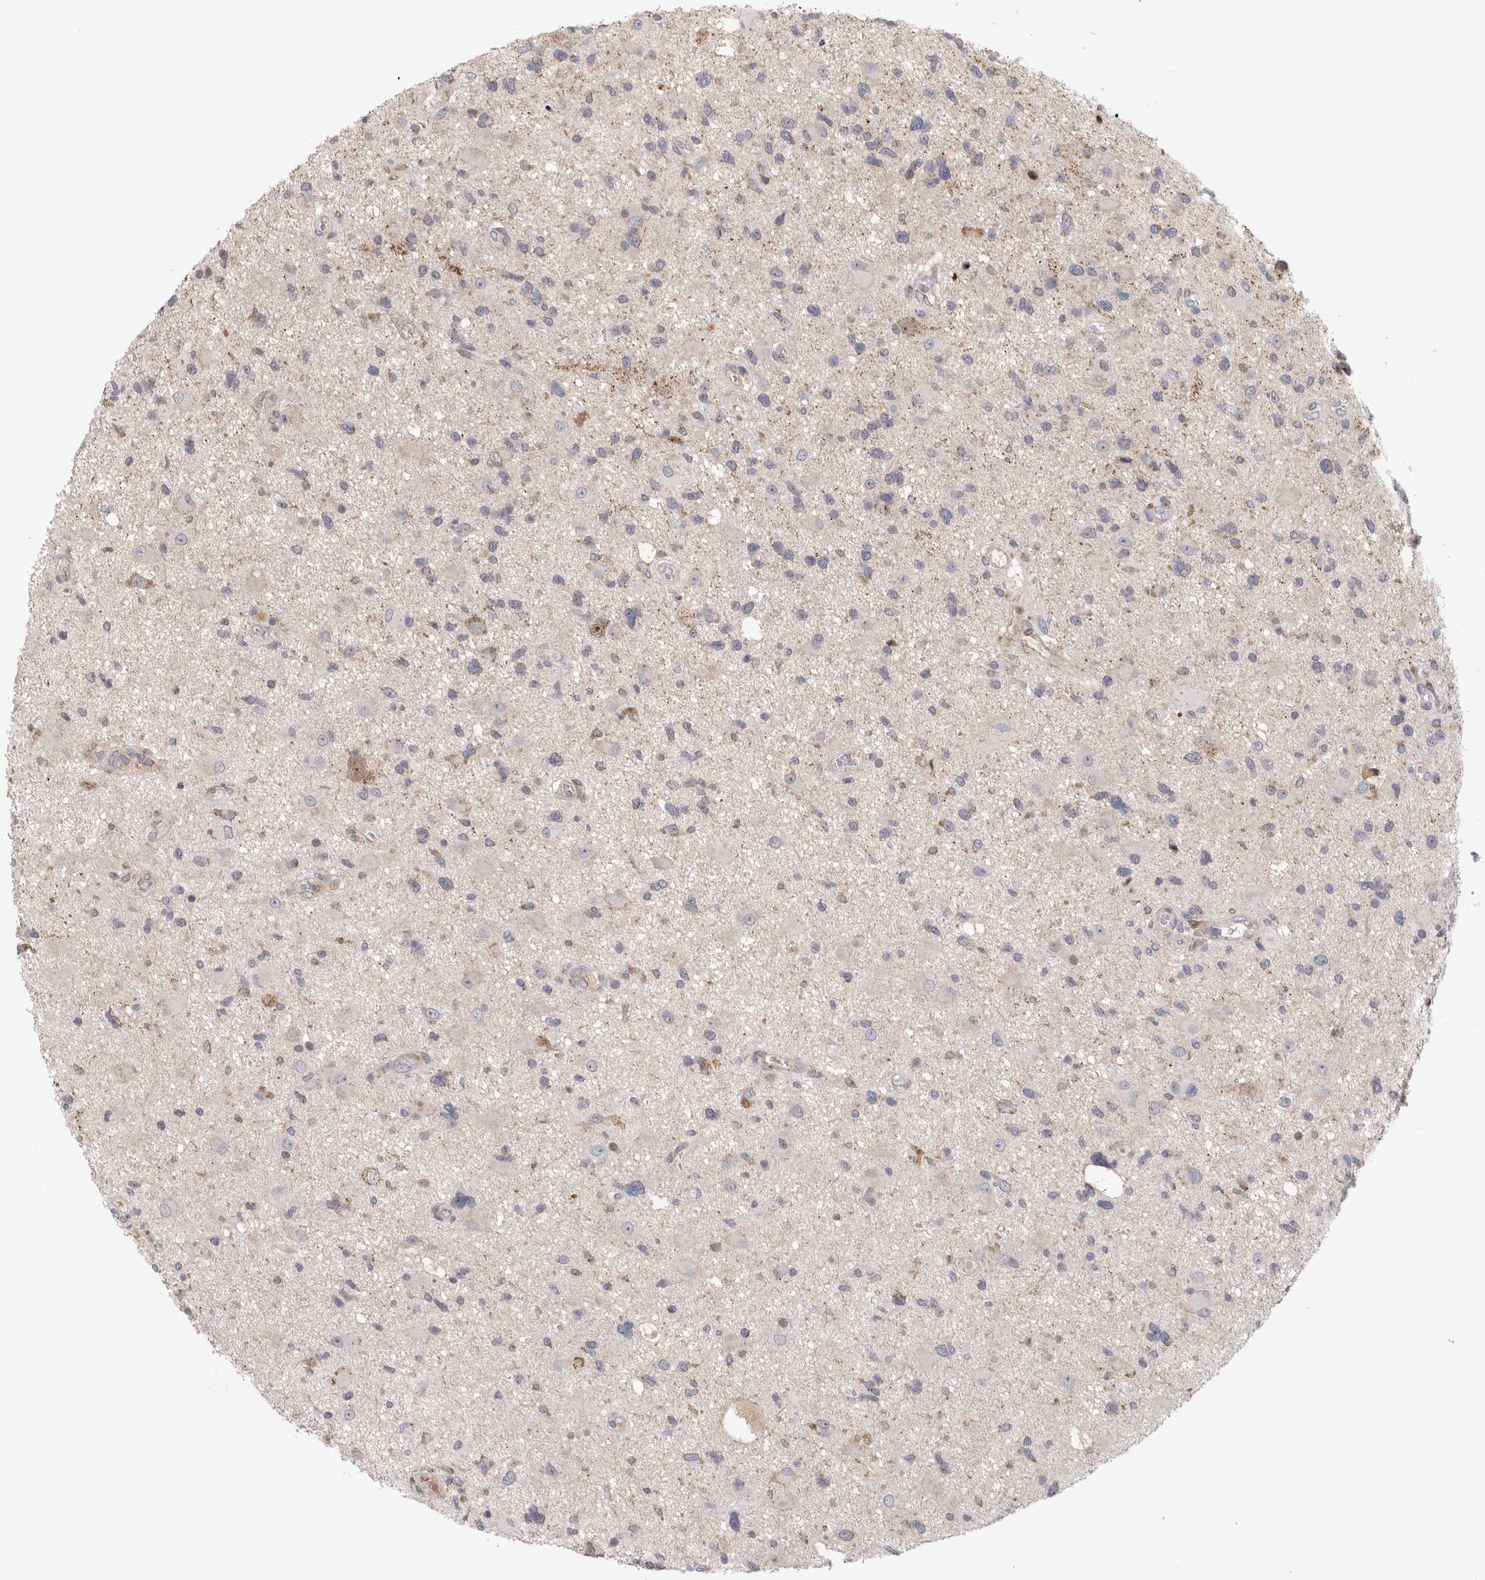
{"staining": {"intensity": "weak", "quantity": "<25%", "location": "cytoplasmic/membranous"}, "tissue": "glioma", "cell_type": "Tumor cells", "image_type": "cancer", "snomed": [{"axis": "morphology", "description": "Glioma, malignant, High grade"}, {"axis": "topography", "description": "Brain"}], "caption": "There is no significant expression in tumor cells of glioma. (Stains: DAB (3,3'-diaminobenzidine) IHC with hematoxylin counter stain, Microscopy: brightfield microscopy at high magnification).", "gene": "RBM48", "patient": {"sex": "male", "age": 33}}